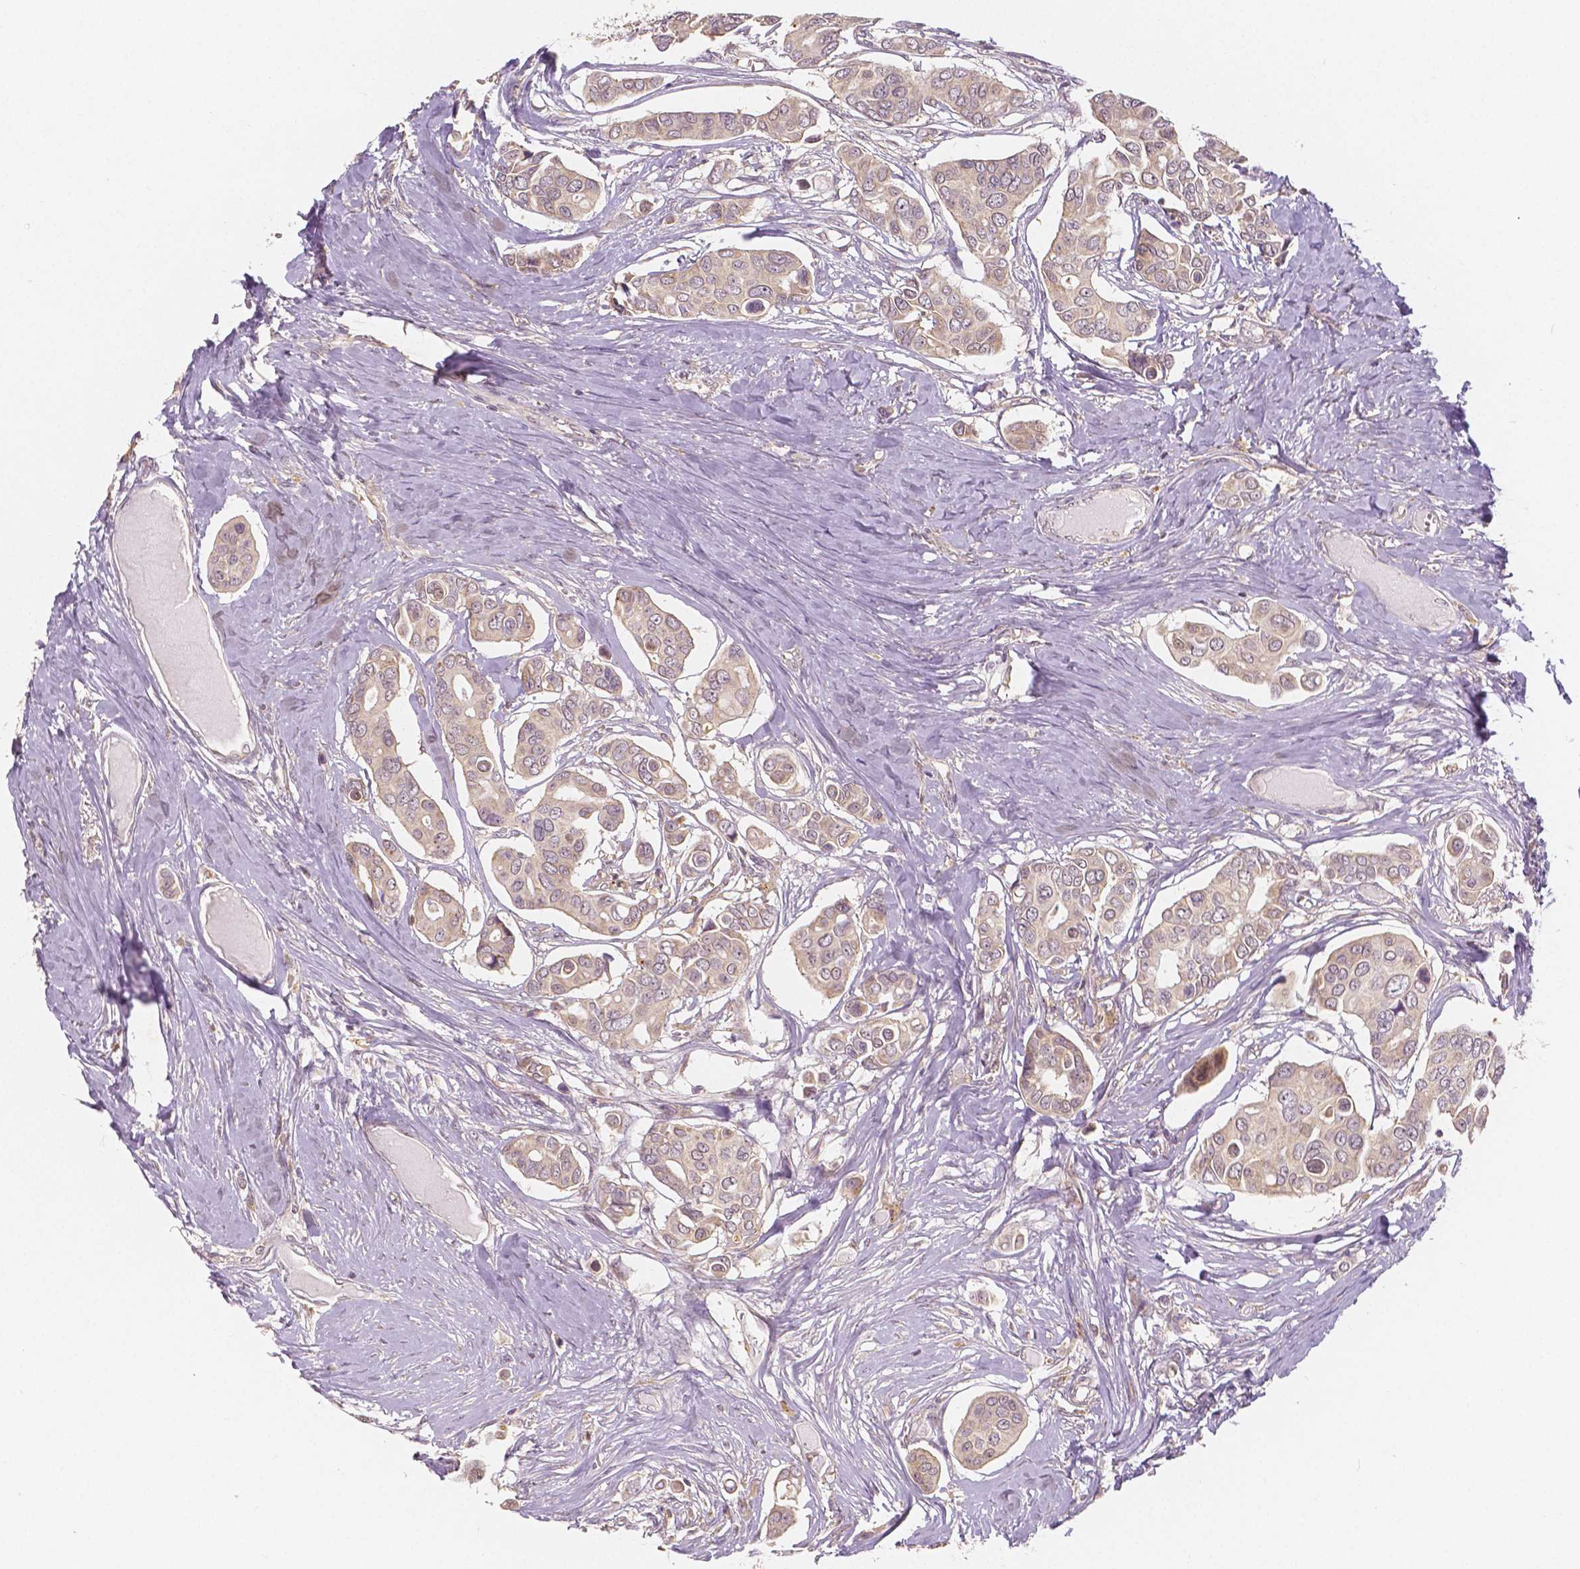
{"staining": {"intensity": "weak", "quantity": "<25%", "location": "cytoplasmic/membranous"}, "tissue": "breast cancer", "cell_type": "Tumor cells", "image_type": "cancer", "snomed": [{"axis": "morphology", "description": "Duct carcinoma"}, {"axis": "topography", "description": "Breast"}], "caption": "Immunohistochemistry (IHC) photomicrograph of neoplastic tissue: breast cancer stained with DAB exhibits no significant protein expression in tumor cells. The staining was performed using DAB to visualize the protein expression in brown, while the nuclei were stained in blue with hematoxylin (Magnification: 20x).", "gene": "SNX12", "patient": {"sex": "female", "age": 54}}